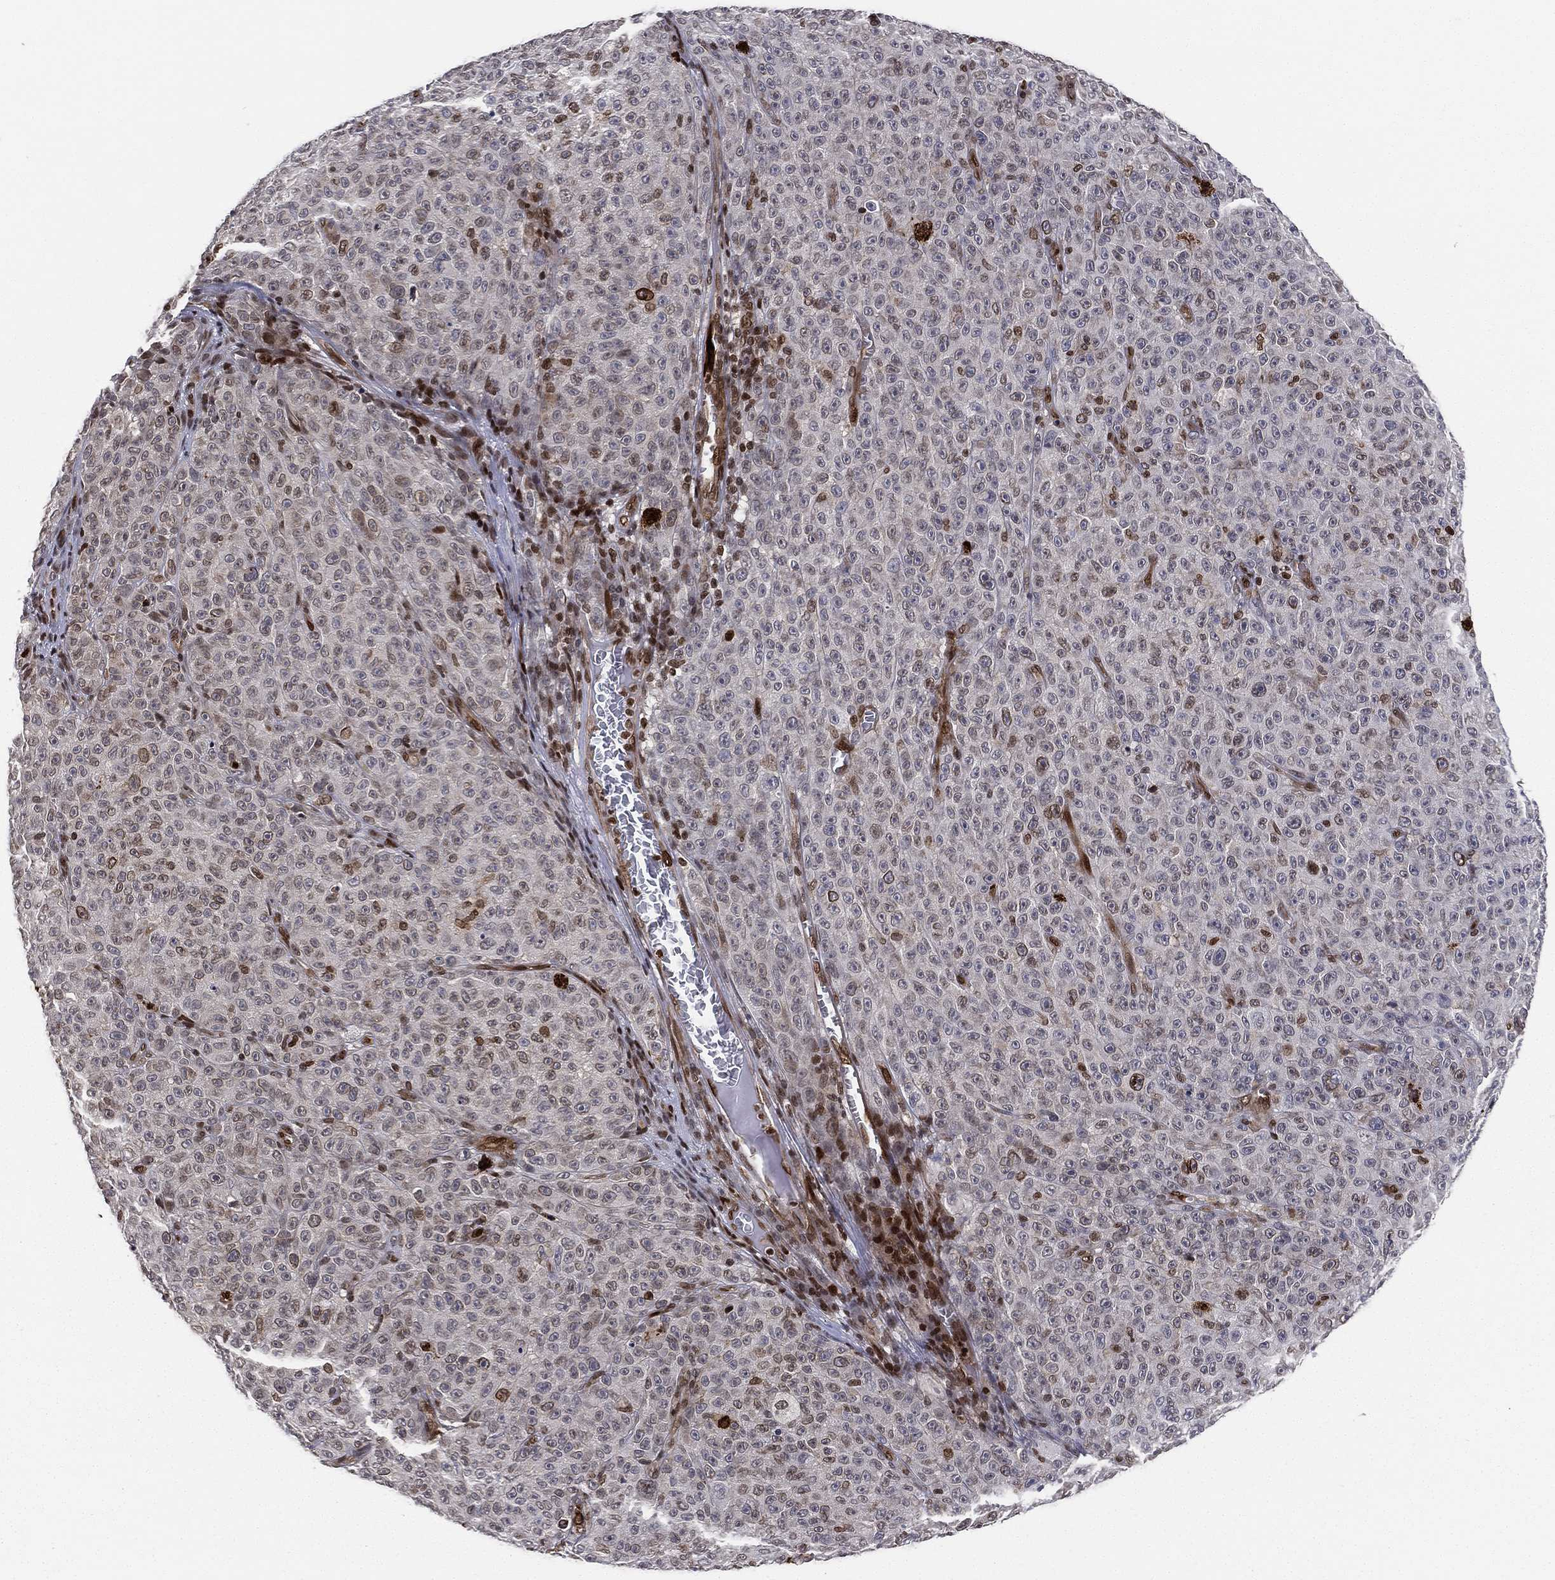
{"staining": {"intensity": "moderate", "quantity": "<25%", "location": "cytoplasmic/membranous,nuclear"}, "tissue": "melanoma", "cell_type": "Tumor cells", "image_type": "cancer", "snomed": [{"axis": "morphology", "description": "Malignant melanoma, NOS"}, {"axis": "topography", "description": "Skin"}], "caption": "Melanoma stained for a protein demonstrates moderate cytoplasmic/membranous and nuclear positivity in tumor cells.", "gene": "LMNB1", "patient": {"sex": "female", "age": 82}}